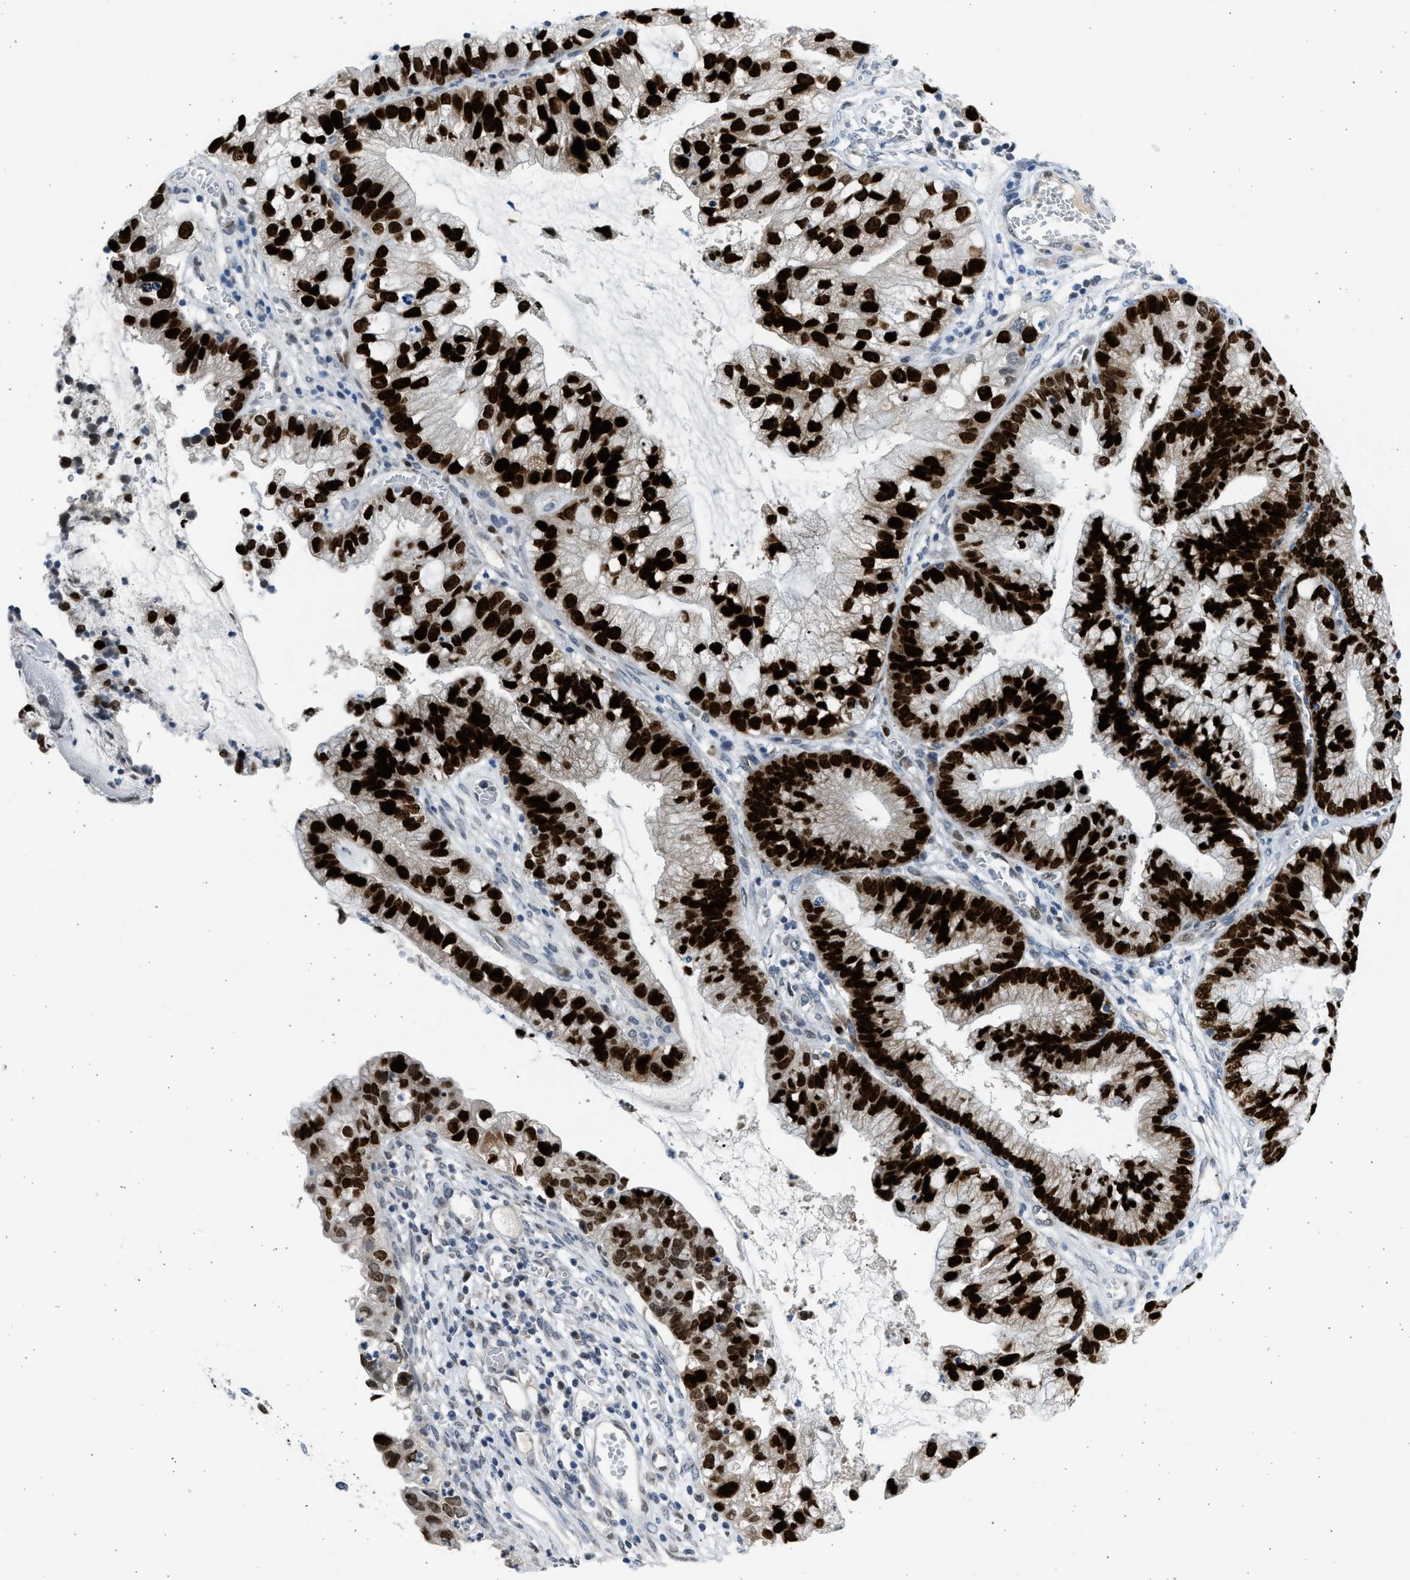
{"staining": {"intensity": "strong", "quantity": ">75%", "location": "nuclear"}, "tissue": "cervical cancer", "cell_type": "Tumor cells", "image_type": "cancer", "snomed": [{"axis": "morphology", "description": "Adenocarcinoma, NOS"}, {"axis": "topography", "description": "Cervix"}], "caption": "This histopathology image shows IHC staining of adenocarcinoma (cervical), with high strong nuclear staining in about >75% of tumor cells.", "gene": "HMGN3", "patient": {"sex": "female", "age": 44}}